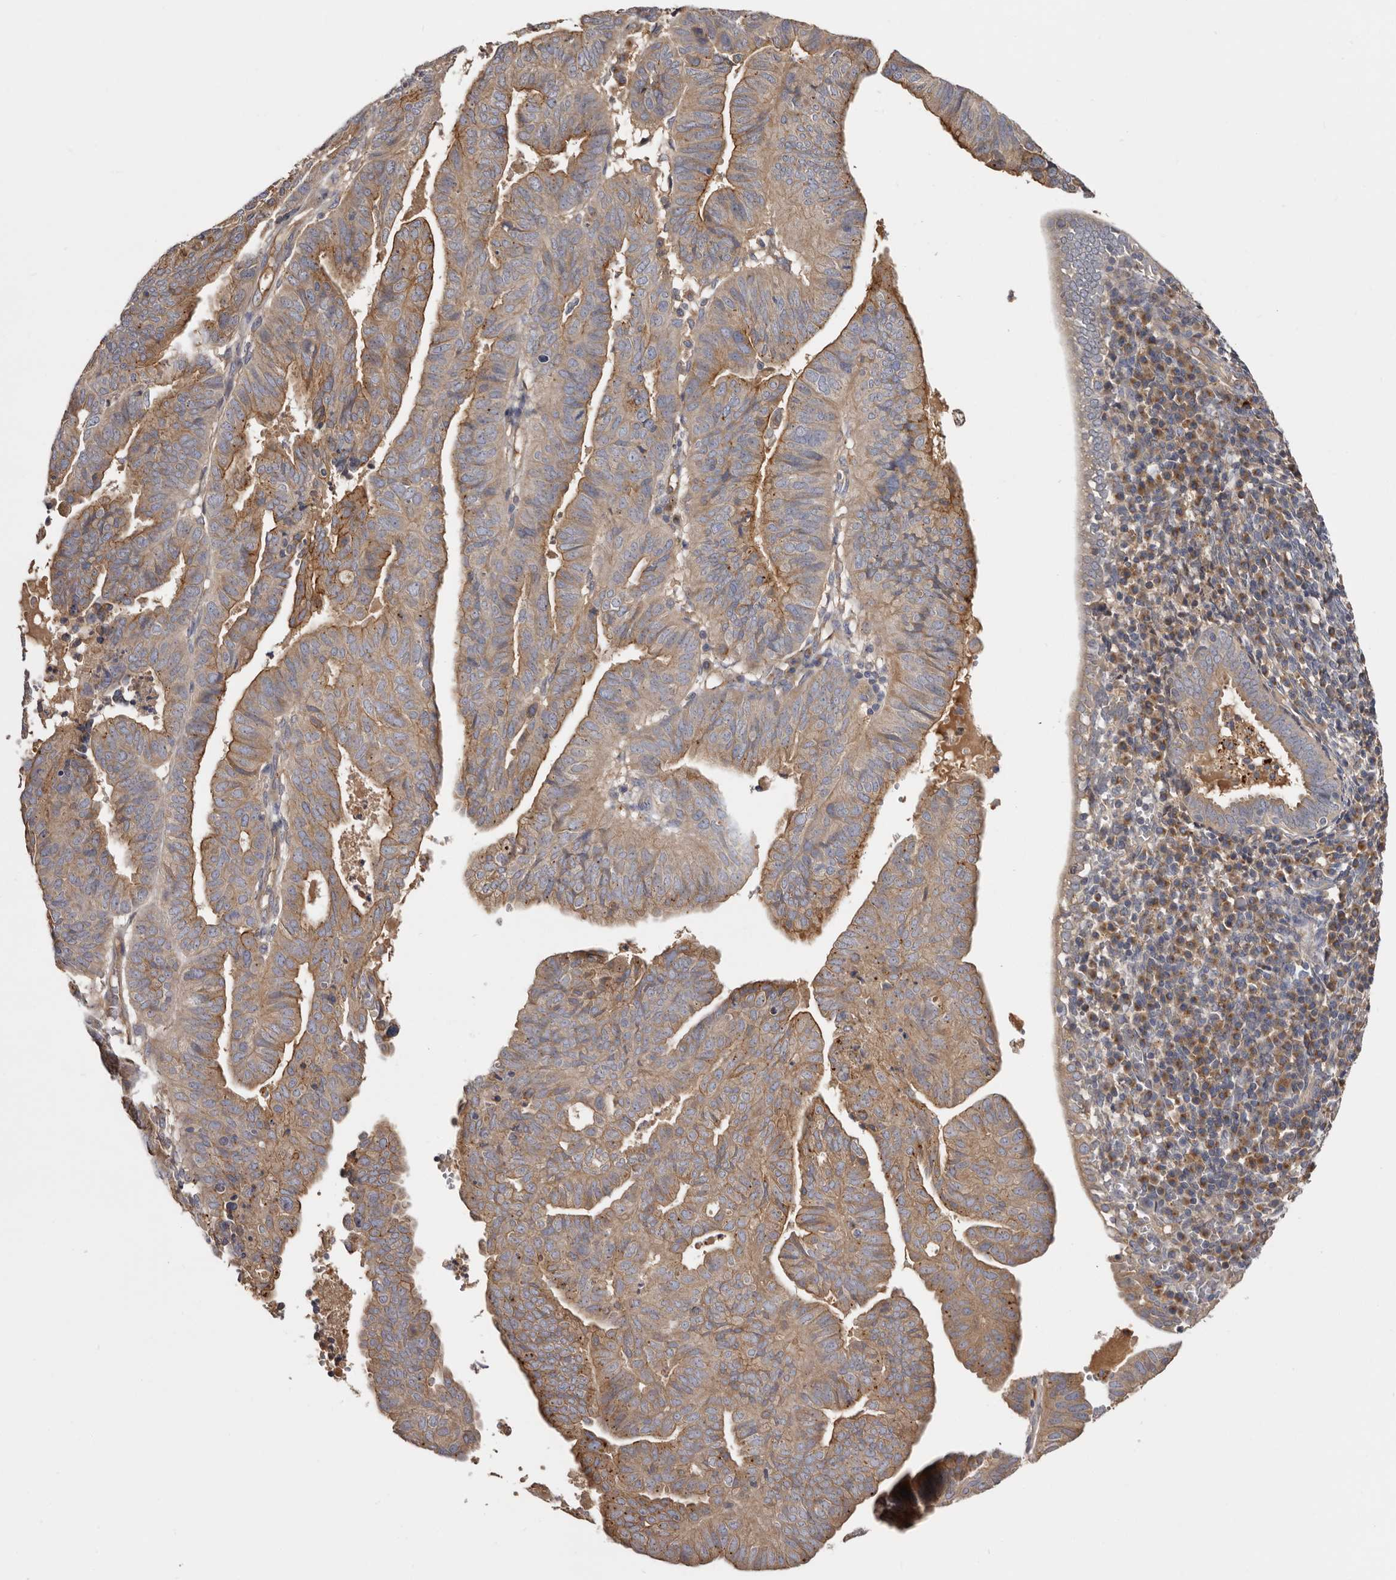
{"staining": {"intensity": "moderate", "quantity": "25%-75%", "location": "cytoplasmic/membranous"}, "tissue": "endometrial cancer", "cell_type": "Tumor cells", "image_type": "cancer", "snomed": [{"axis": "morphology", "description": "Adenocarcinoma, NOS"}, {"axis": "topography", "description": "Uterus"}], "caption": "Immunohistochemical staining of adenocarcinoma (endometrial) exhibits moderate cytoplasmic/membranous protein expression in about 25%-75% of tumor cells. Immunohistochemistry stains the protein in brown and the nuclei are stained blue.", "gene": "INKA2", "patient": {"sex": "female", "age": 77}}